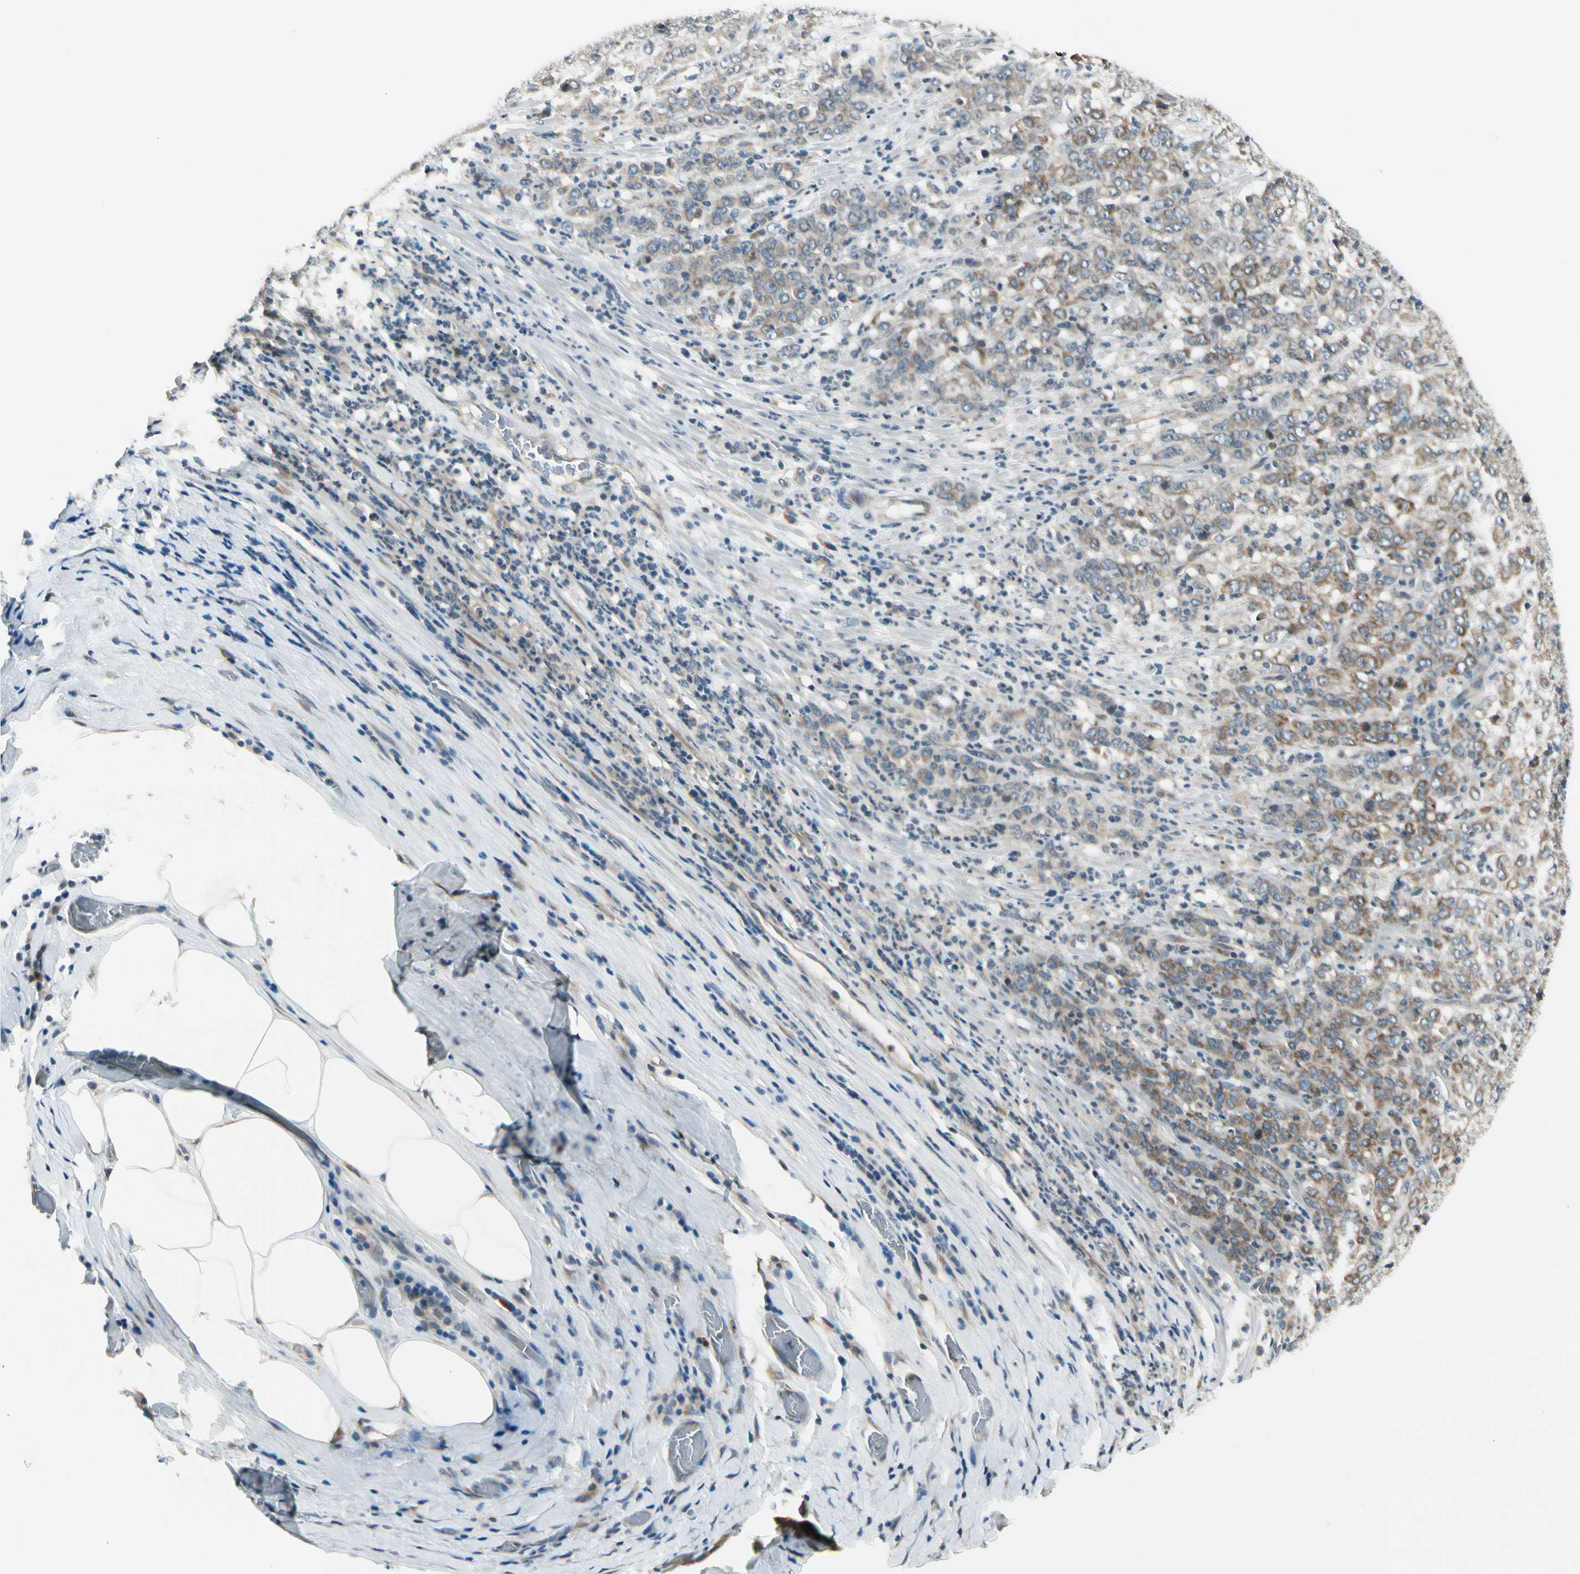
{"staining": {"intensity": "moderate", "quantity": ">75%", "location": "cytoplasmic/membranous"}, "tissue": "stomach cancer", "cell_type": "Tumor cells", "image_type": "cancer", "snomed": [{"axis": "morphology", "description": "Adenocarcinoma, NOS"}, {"axis": "topography", "description": "Stomach, lower"}], "caption": "A brown stain labels moderate cytoplasmic/membranous positivity of a protein in adenocarcinoma (stomach) tumor cells.", "gene": "BNIP1", "patient": {"sex": "female", "age": 71}}